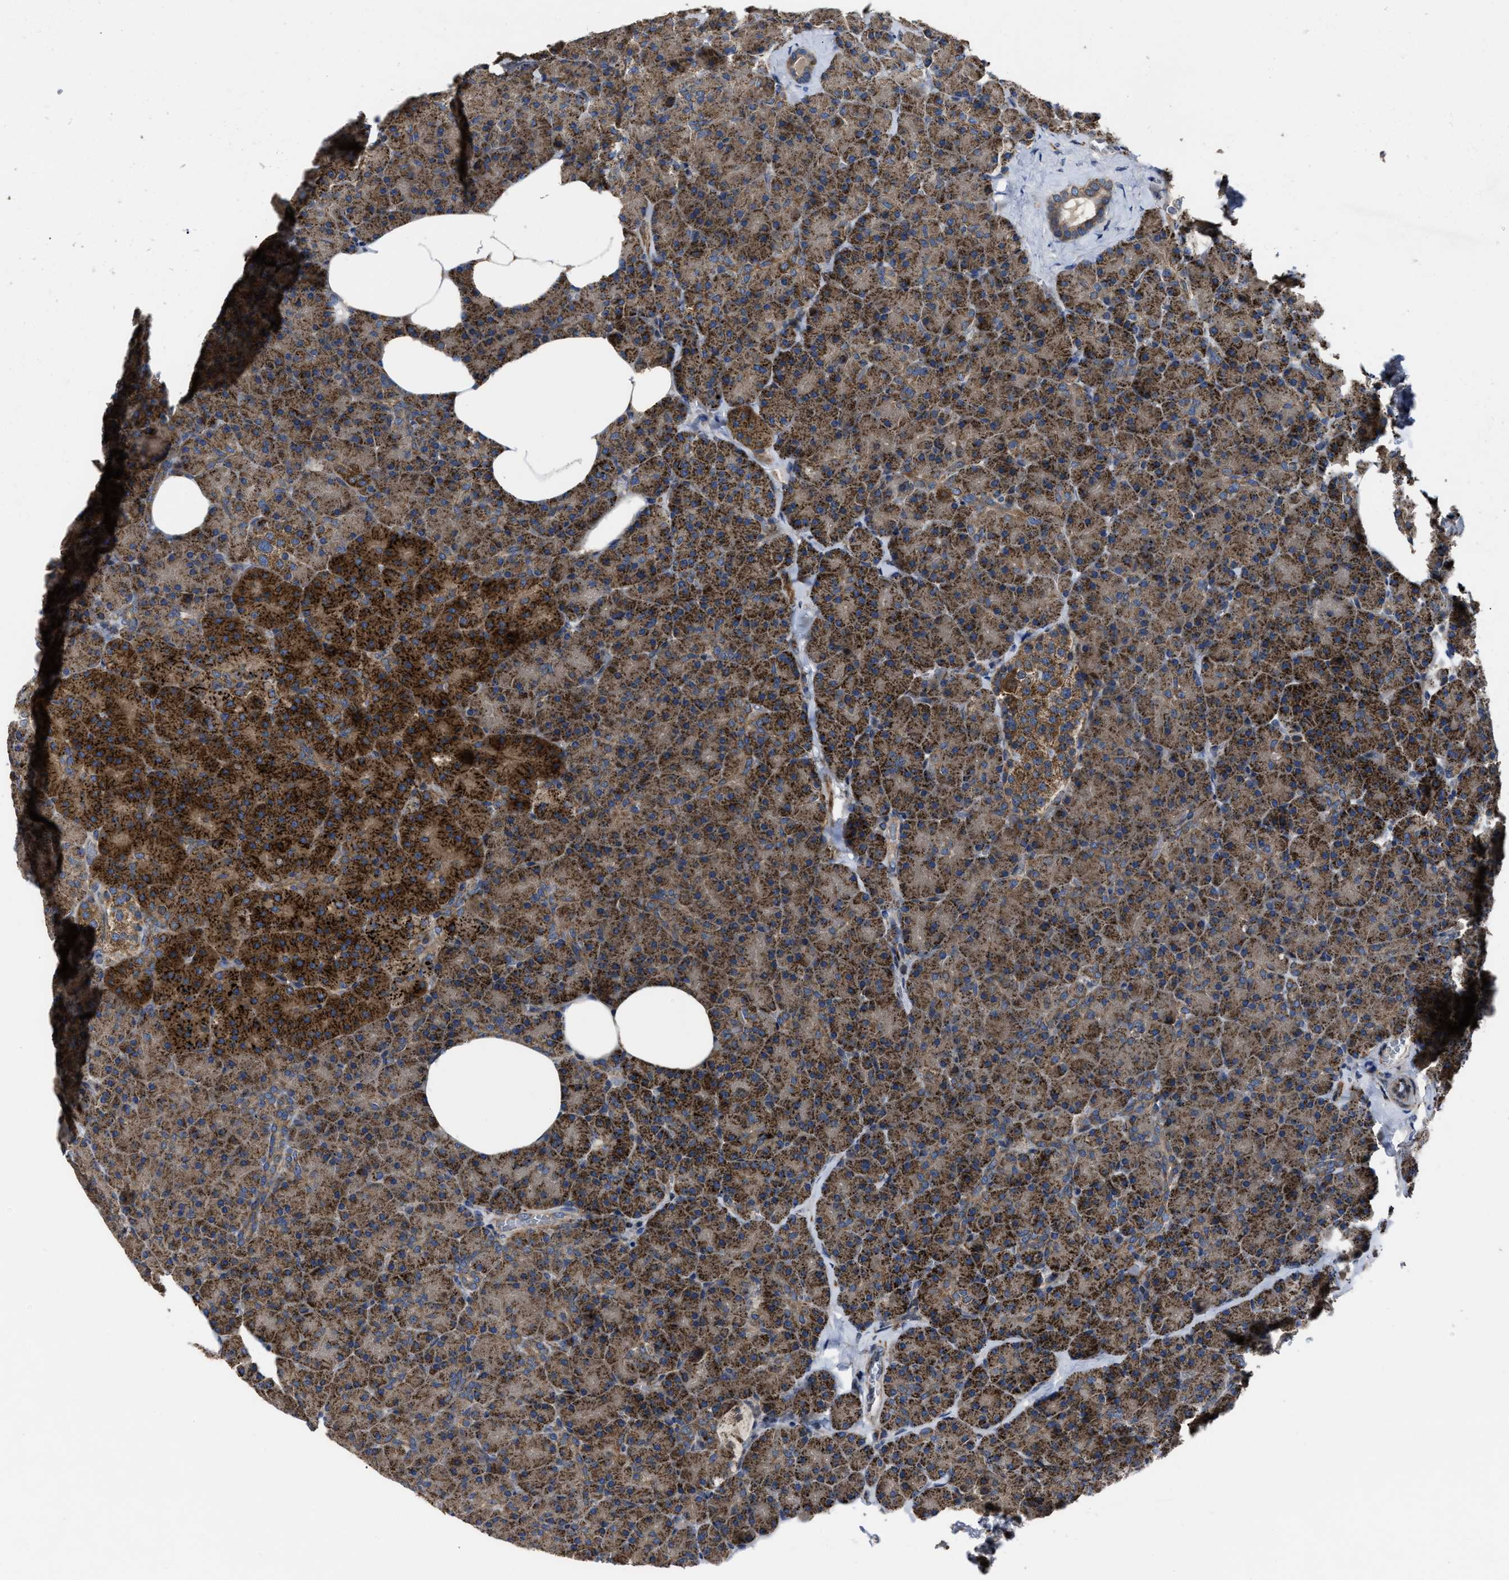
{"staining": {"intensity": "strong", "quantity": ">75%", "location": "cytoplasmic/membranous"}, "tissue": "pancreas", "cell_type": "Exocrine glandular cells", "image_type": "normal", "snomed": [{"axis": "morphology", "description": "Normal tissue, NOS"}, {"axis": "morphology", "description": "Carcinoid, malignant, NOS"}, {"axis": "topography", "description": "Pancreas"}], "caption": "A high-resolution image shows immunohistochemistry (IHC) staining of unremarkable pancreas, which demonstrates strong cytoplasmic/membranous staining in about >75% of exocrine glandular cells.", "gene": "PASK", "patient": {"sex": "female", "age": 35}}